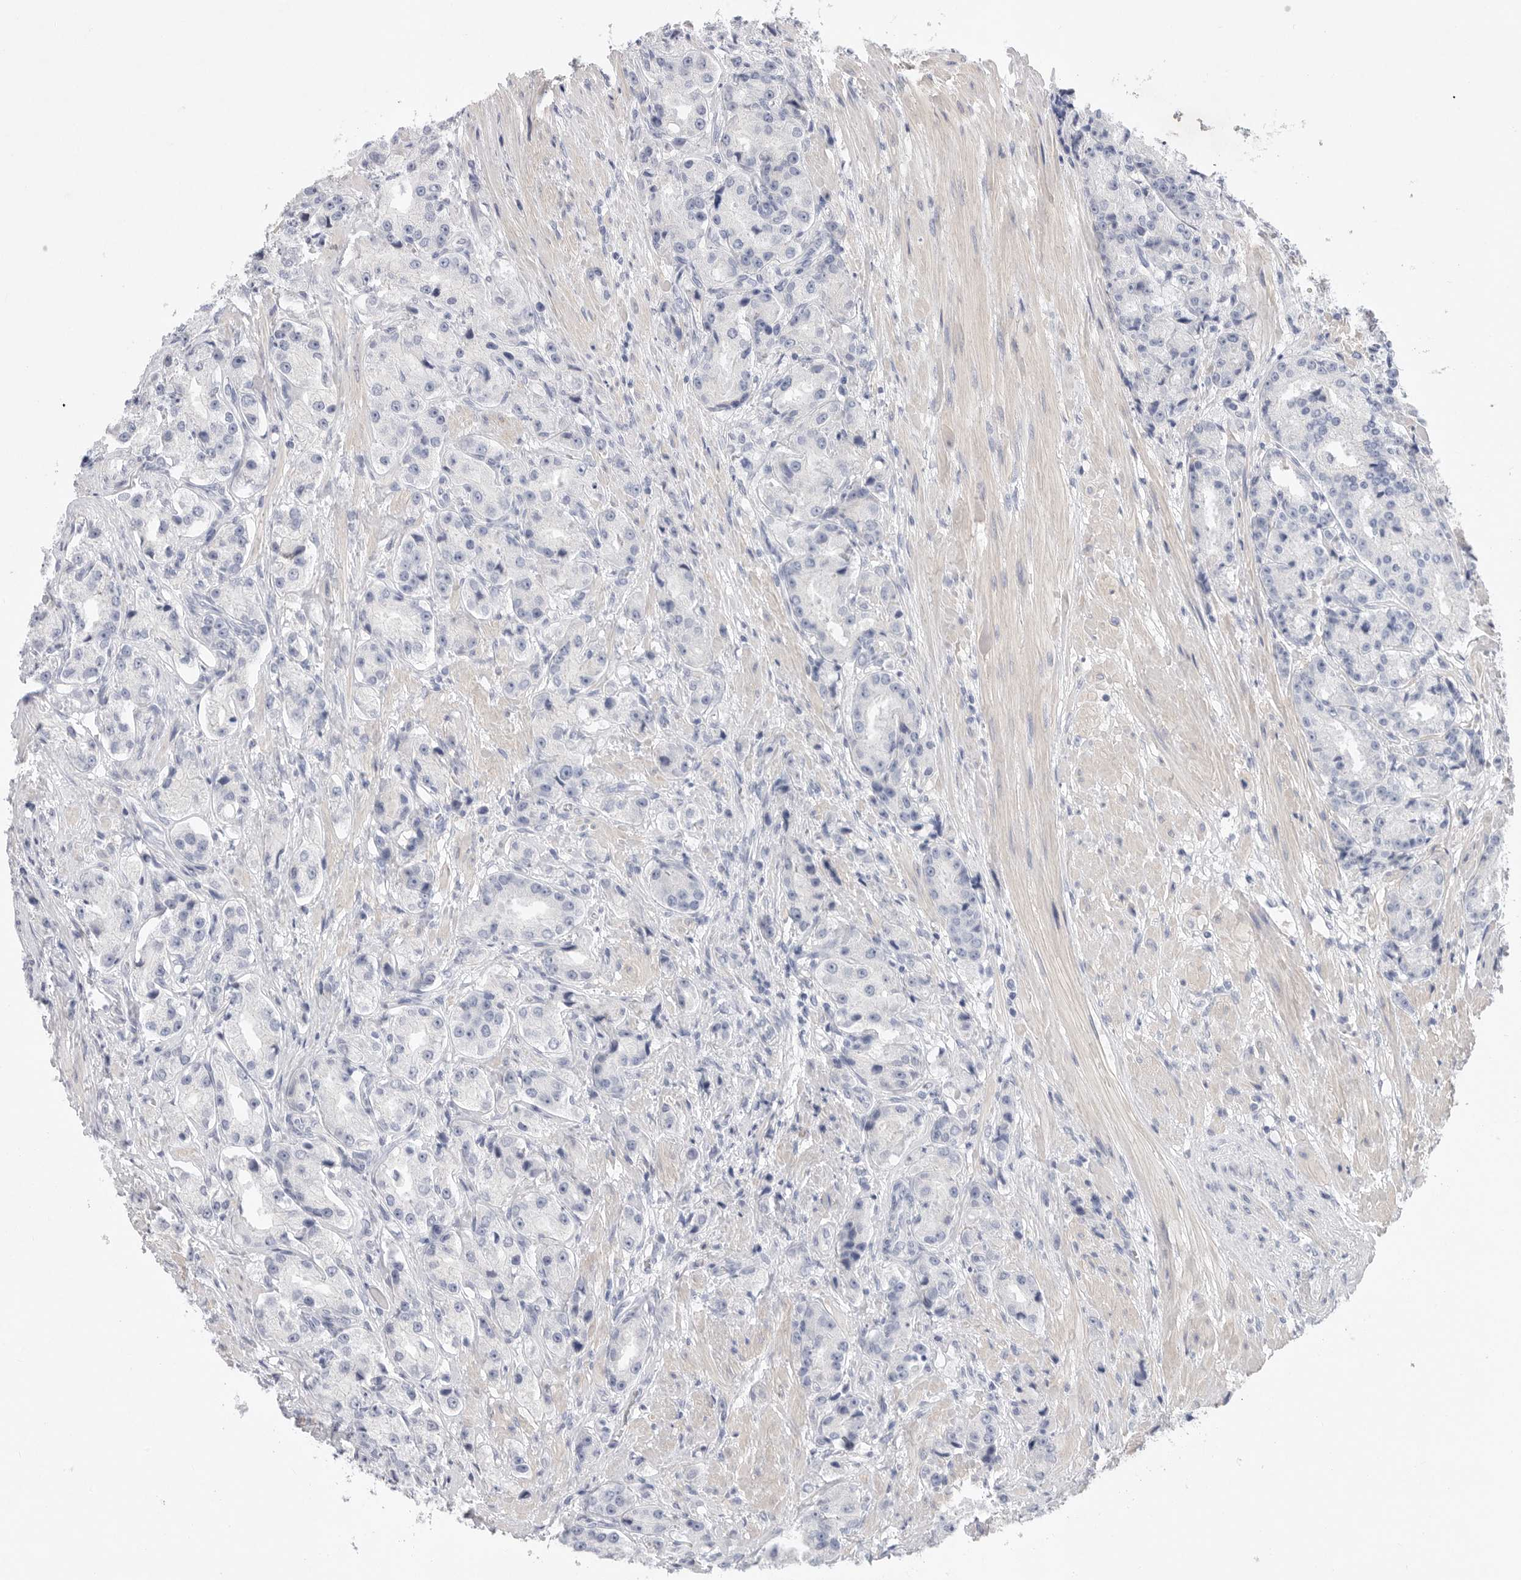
{"staining": {"intensity": "negative", "quantity": "none", "location": "none"}, "tissue": "prostate cancer", "cell_type": "Tumor cells", "image_type": "cancer", "snomed": [{"axis": "morphology", "description": "Adenocarcinoma, High grade"}, {"axis": "topography", "description": "Prostate"}], "caption": "Immunohistochemical staining of human prostate cancer (high-grade adenocarcinoma) exhibits no significant expression in tumor cells. Brightfield microscopy of immunohistochemistry (IHC) stained with DAB (brown) and hematoxylin (blue), captured at high magnification.", "gene": "CAMK2B", "patient": {"sex": "male", "age": 60}}